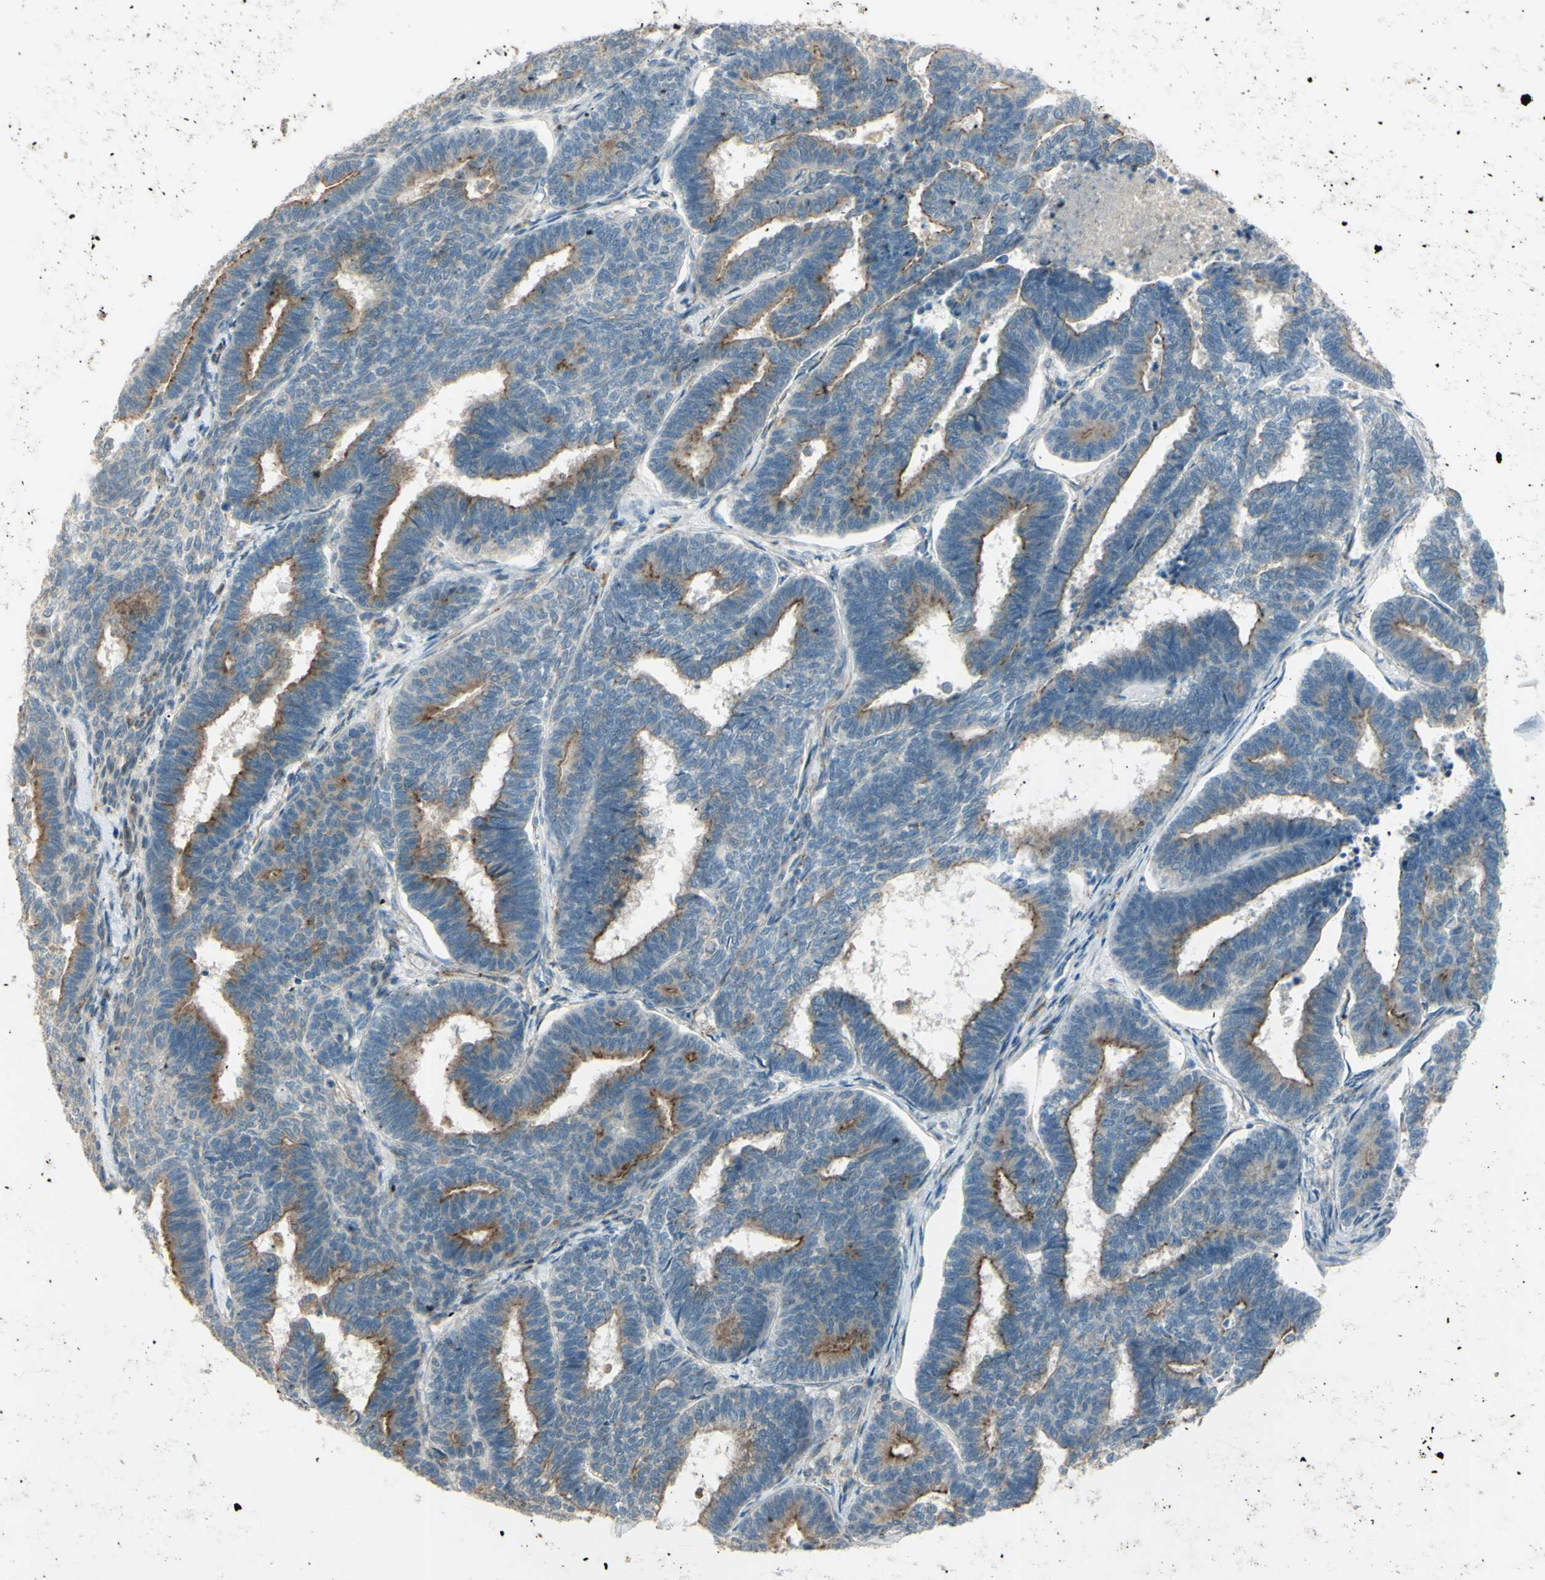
{"staining": {"intensity": "moderate", "quantity": "25%-75%", "location": "cytoplasmic/membranous"}, "tissue": "endometrial cancer", "cell_type": "Tumor cells", "image_type": "cancer", "snomed": [{"axis": "morphology", "description": "Adenocarcinoma, NOS"}, {"axis": "topography", "description": "Endometrium"}], "caption": "This is a histology image of immunohistochemistry (IHC) staining of endometrial adenocarcinoma, which shows moderate positivity in the cytoplasmic/membranous of tumor cells.", "gene": "LMTK2", "patient": {"sex": "female", "age": 70}}